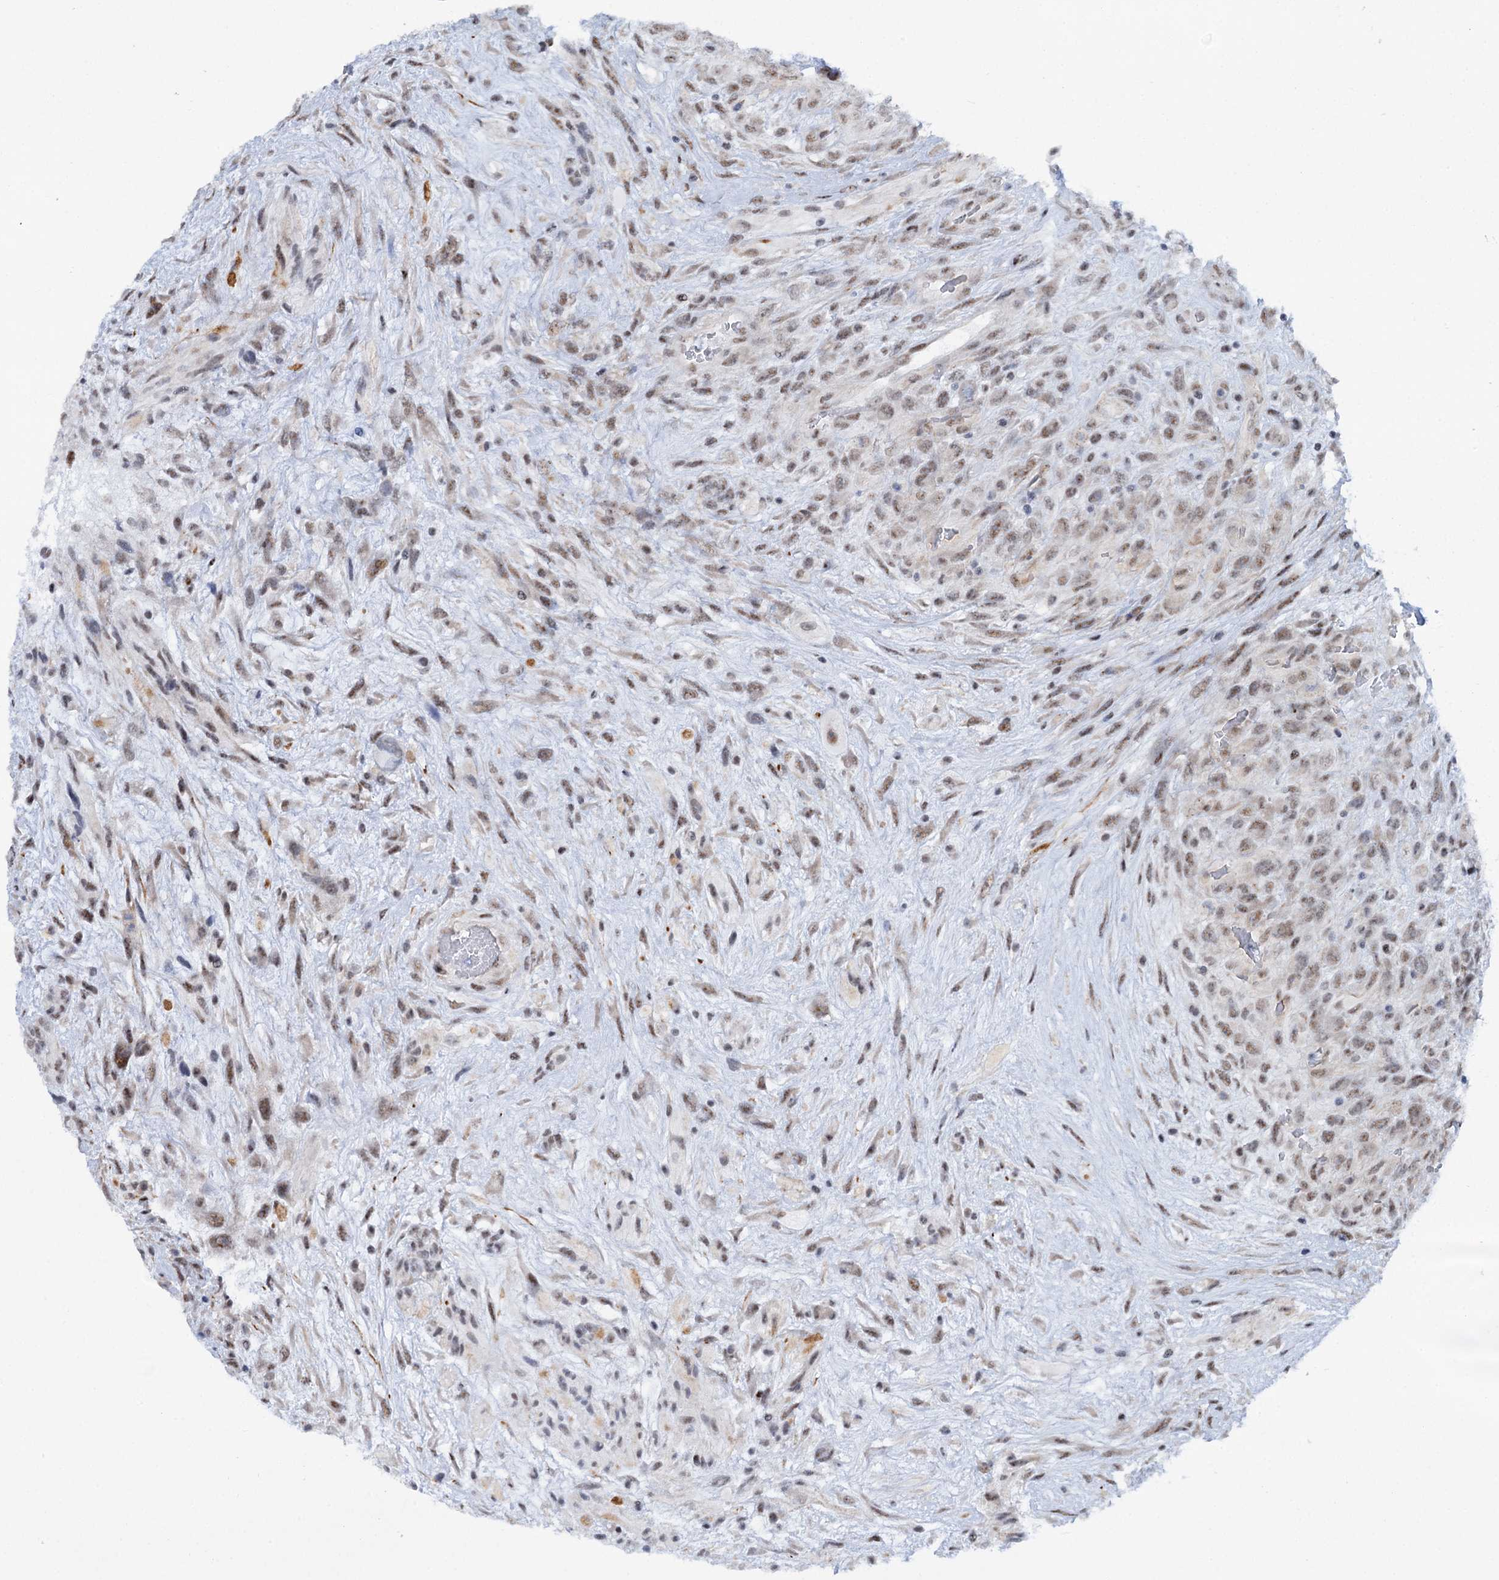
{"staining": {"intensity": "weak", "quantity": ">75%", "location": "nuclear"}, "tissue": "glioma", "cell_type": "Tumor cells", "image_type": "cancer", "snomed": [{"axis": "morphology", "description": "Glioma, malignant, High grade"}, {"axis": "topography", "description": "Brain"}], "caption": "Immunohistochemical staining of malignant high-grade glioma exhibits weak nuclear protein expression in approximately >75% of tumor cells.", "gene": "SREK1", "patient": {"sex": "male", "age": 61}}